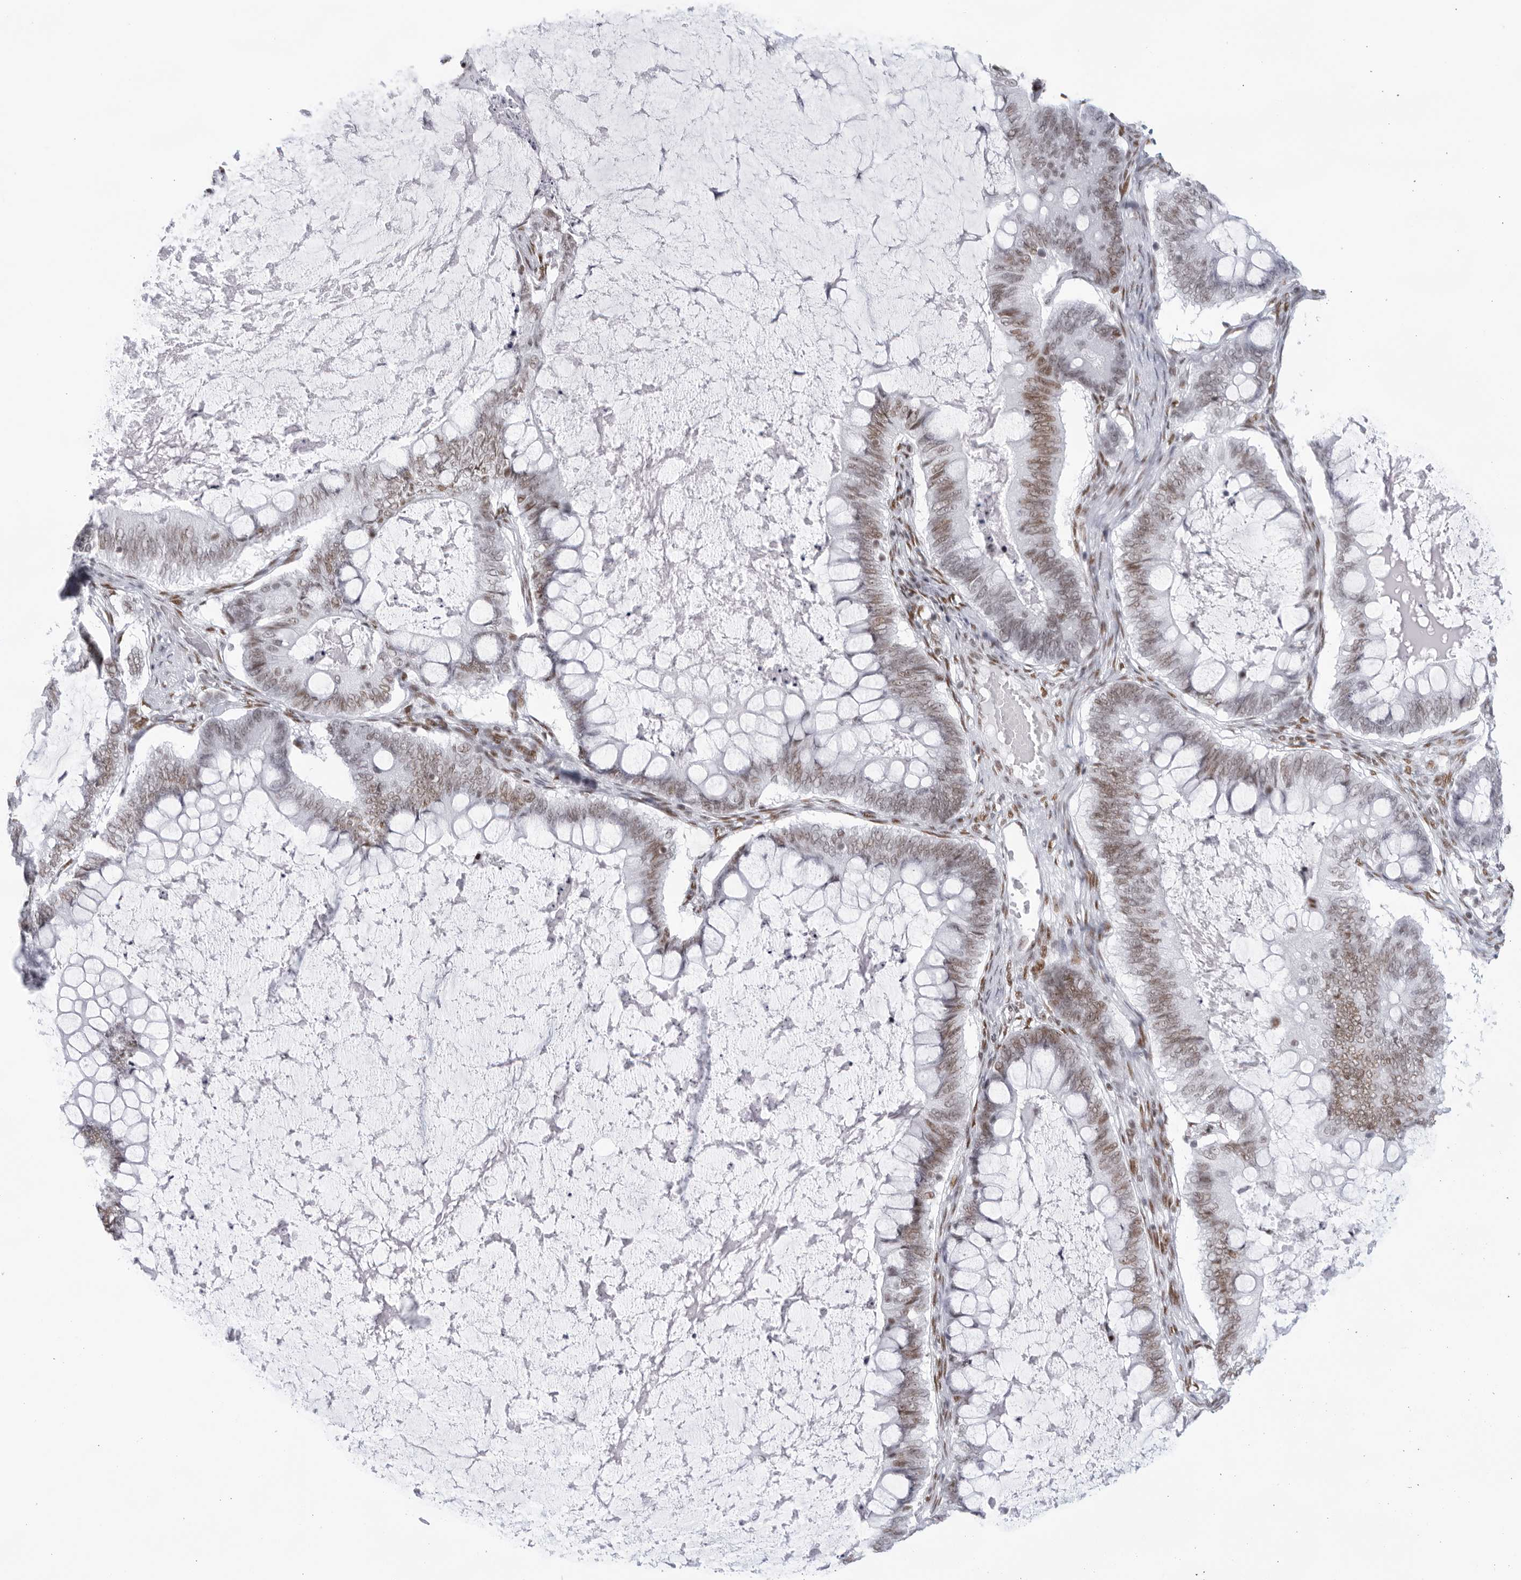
{"staining": {"intensity": "moderate", "quantity": "25%-75%", "location": "nuclear"}, "tissue": "ovarian cancer", "cell_type": "Tumor cells", "image_type": "cancer", "snomed": [{"axis": "morphology", "description": "Cystadenocarcinoma, mucinous, NOS"}, {"axis": "topography", "description": "Ovary"}], "caption": "Immunohistochemistry image of human ovarian cancer stained for a protein (brown), which displays medium levels of moderate nuclear expression in approximately 25%-75% of tumor cells.", "gene": "HP1BP3", "patient": {"sex": "female", "age": 61}}